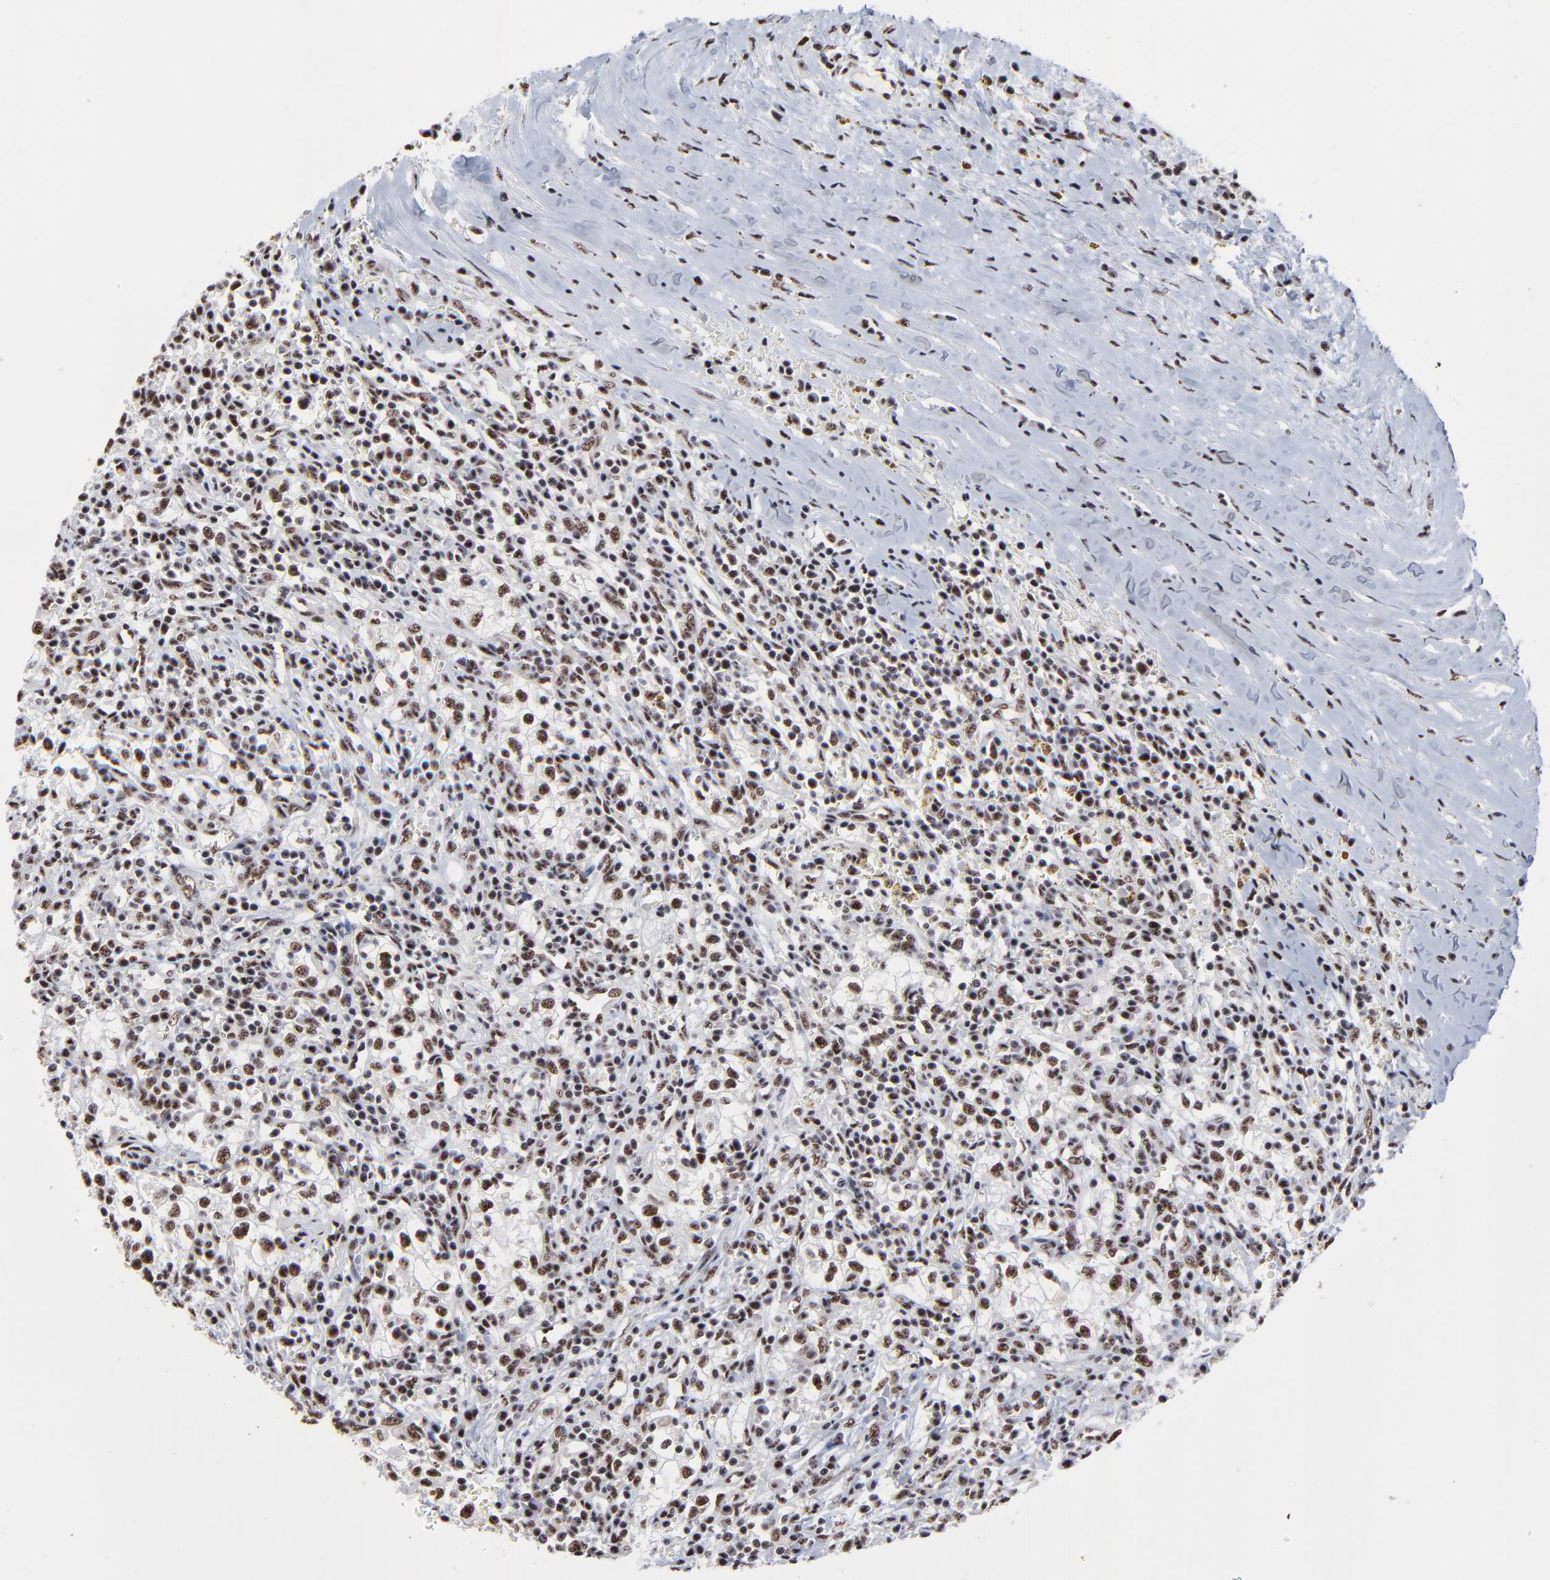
{"staining": {"intensity": "weak", "quantity": ">75%", "location": "nuclear"}, "tissue": "renal cancer", "cell_type": "Tumor cells", "image_type": "cancer", "snomed": [{"axis": "morphology", "description": "Adenocarcinoma, NOS"}, {"axis": "topography", "description": "Kidney"}], "caption": "Human renal cancer stained for a protein (brown) demonstrates weak nuclear positive positivity in approximately >75% of tumor cells.", "gene": "MBD4", "patient": {"sex": "male", "age": 82}}